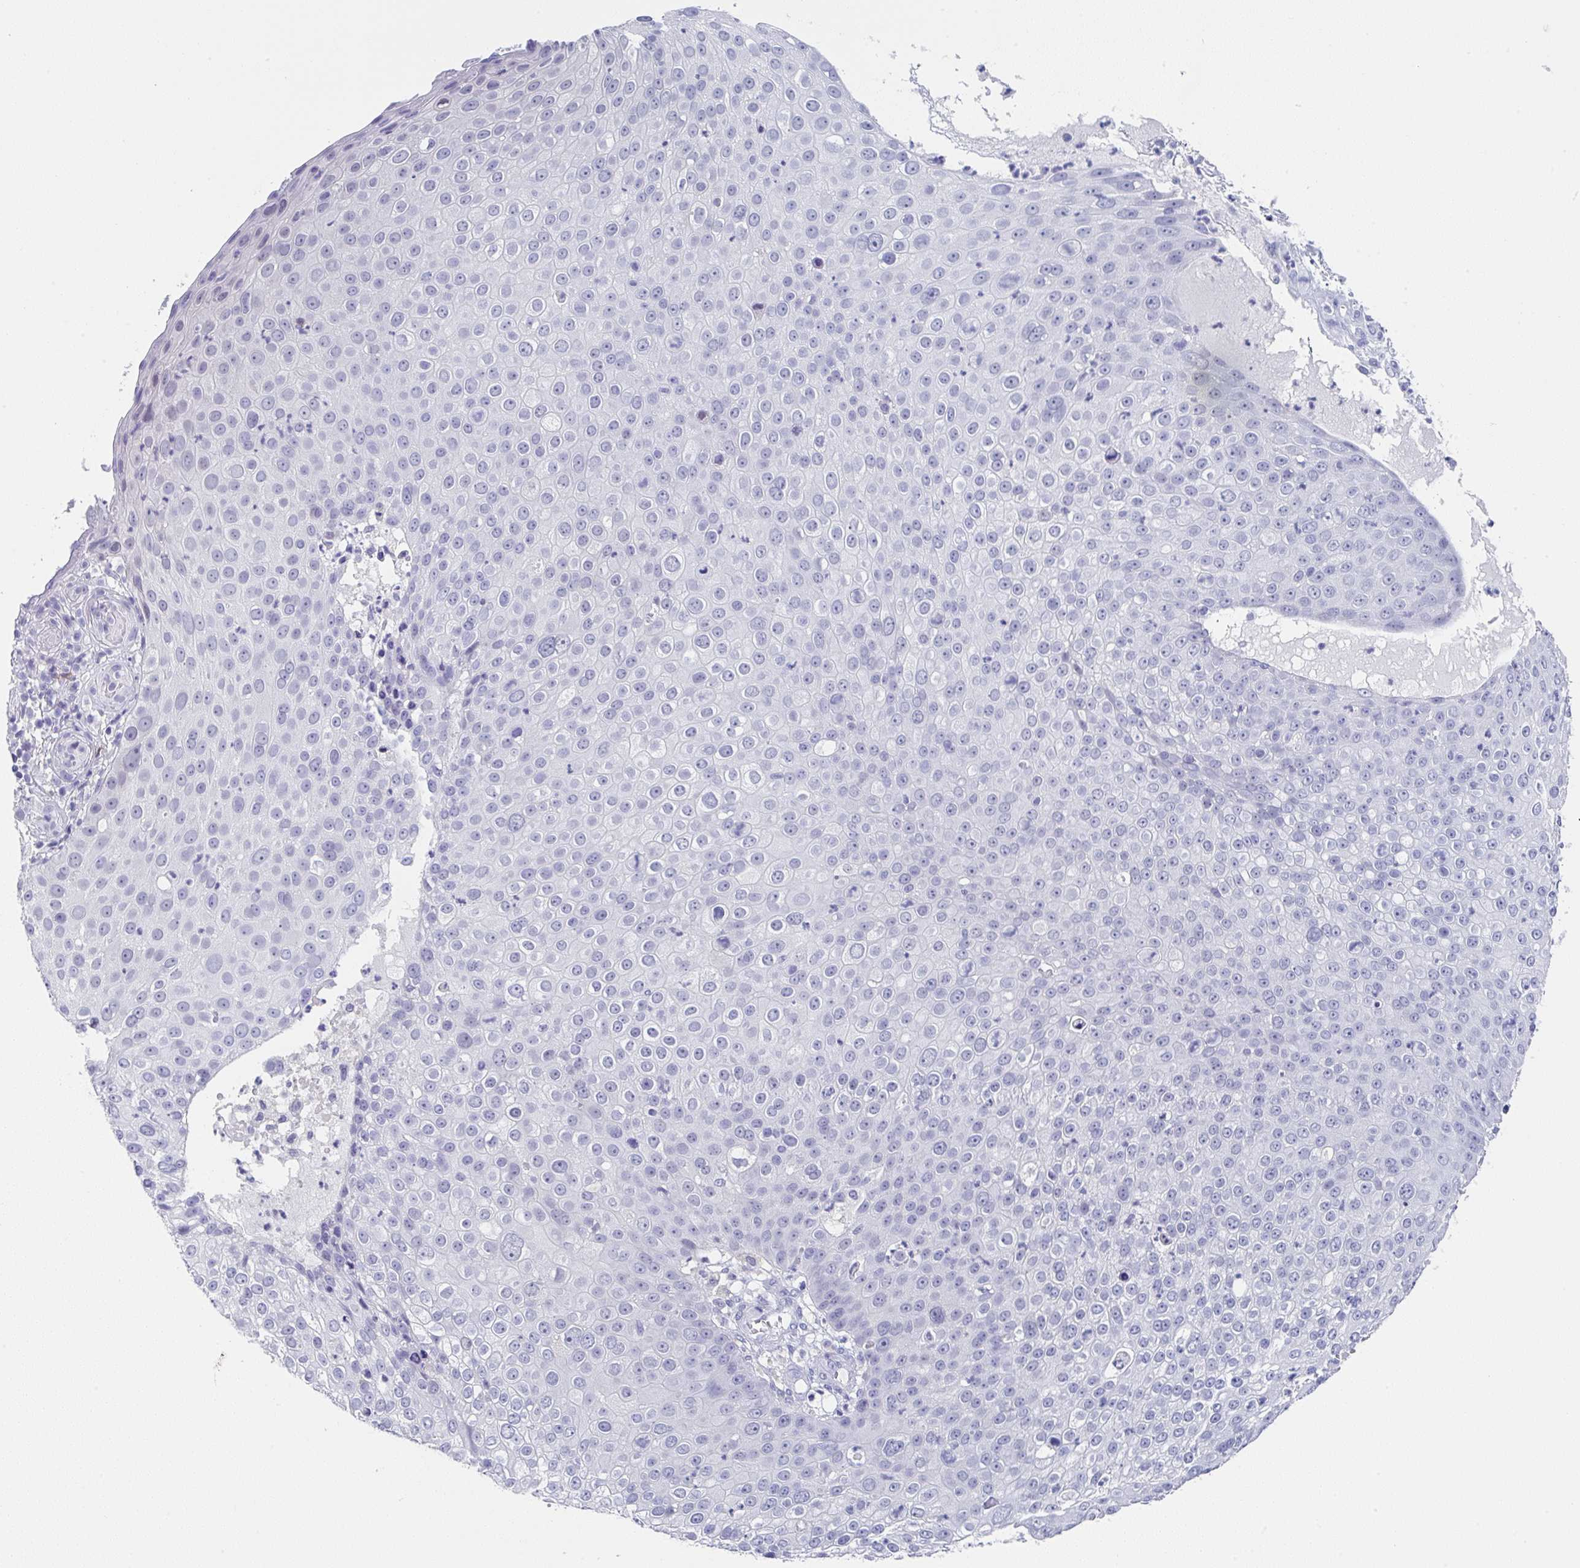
{"staining": {"intensity": "negative", "quantity": "none", "location": "none"}, "tissue": "skin cancer", "cell_type": "Tumor cells", "image_type": "cancer", "snomed": [{"axis": "morphology", "description": "Squamous cell carcinoma, NOS"}, {"axis": "topography", "description": "Skin"}], "caption": "Tumor cells show no significant protein expression in squamous cell carcinoma (skin). The staining was performed using DAB to visualize the protein expression in brown, while the nuclei were stained in blue with hematoxylin (Magnification: 20x).", "gene": "TNFRSF8", "patient": {"sex": "male", "age": 71}}